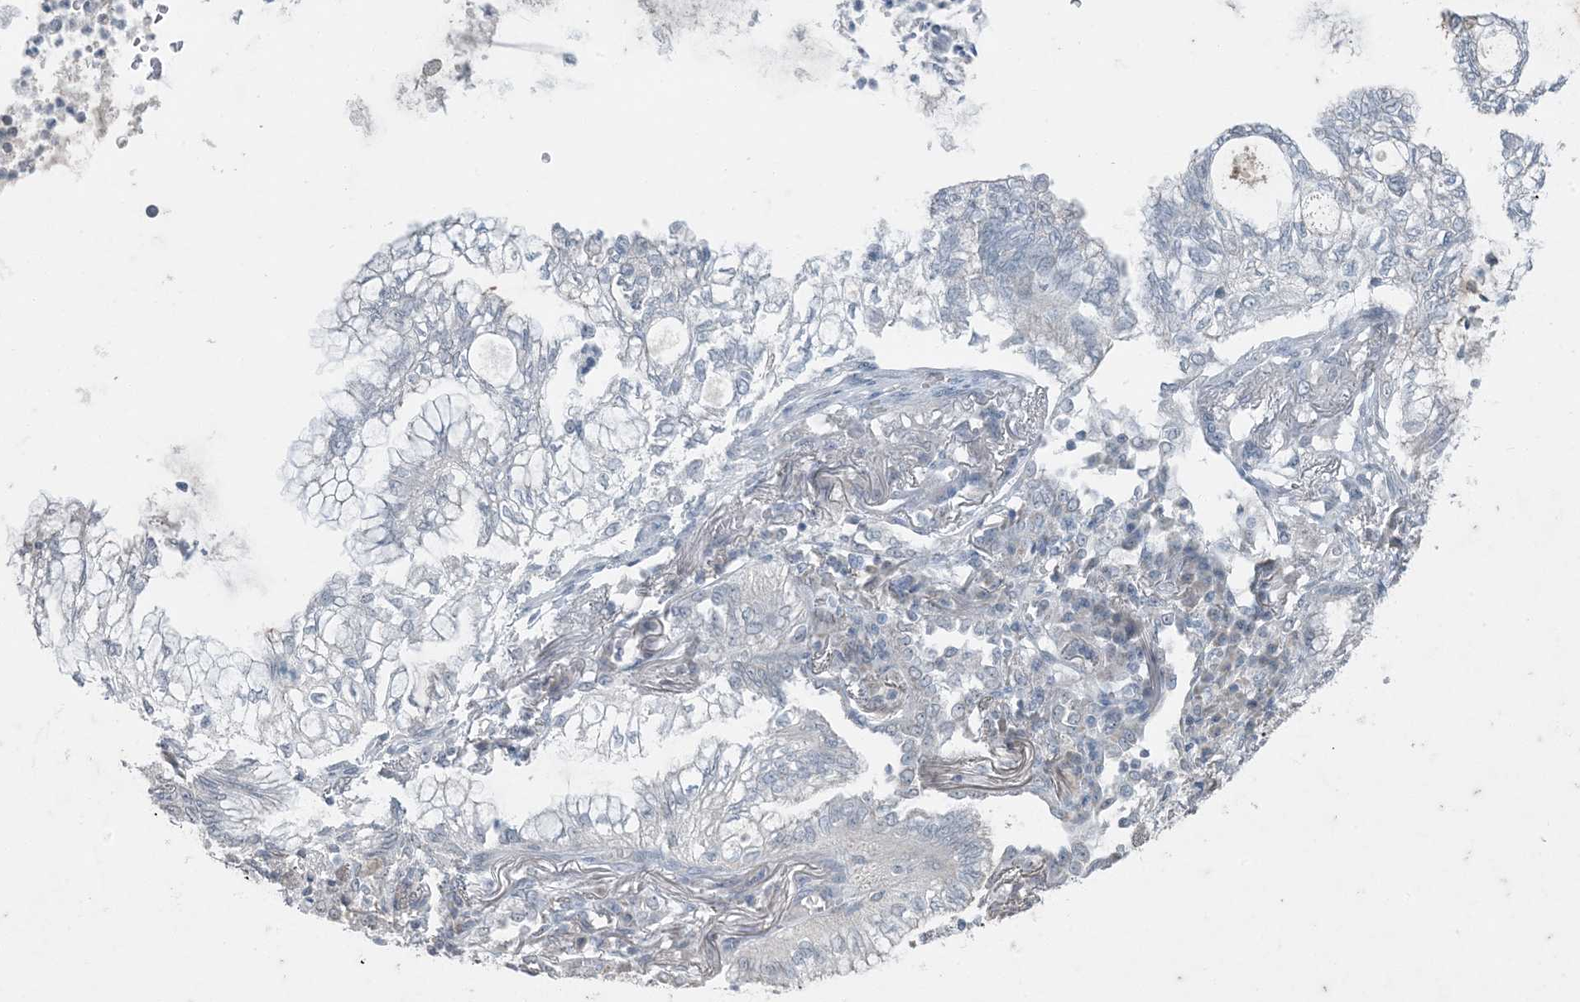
{"staining": {"intensity": "negative", "quantity": "none", "location": "none"}, "tissue": "lung cancer", "cell_type": "Tumor cells", "image_type": "cancer", "snomed": [{"axis": "morphology", "description": "Adenocarcinoma, NOS"}, {"axis": "topography", "description": "Lung"}], "caption": "Tumor cells show no significant staining in adenocarcinoma (lung).", "gene": "GNL1", "patient": {"sex": "female", "age": 70}}